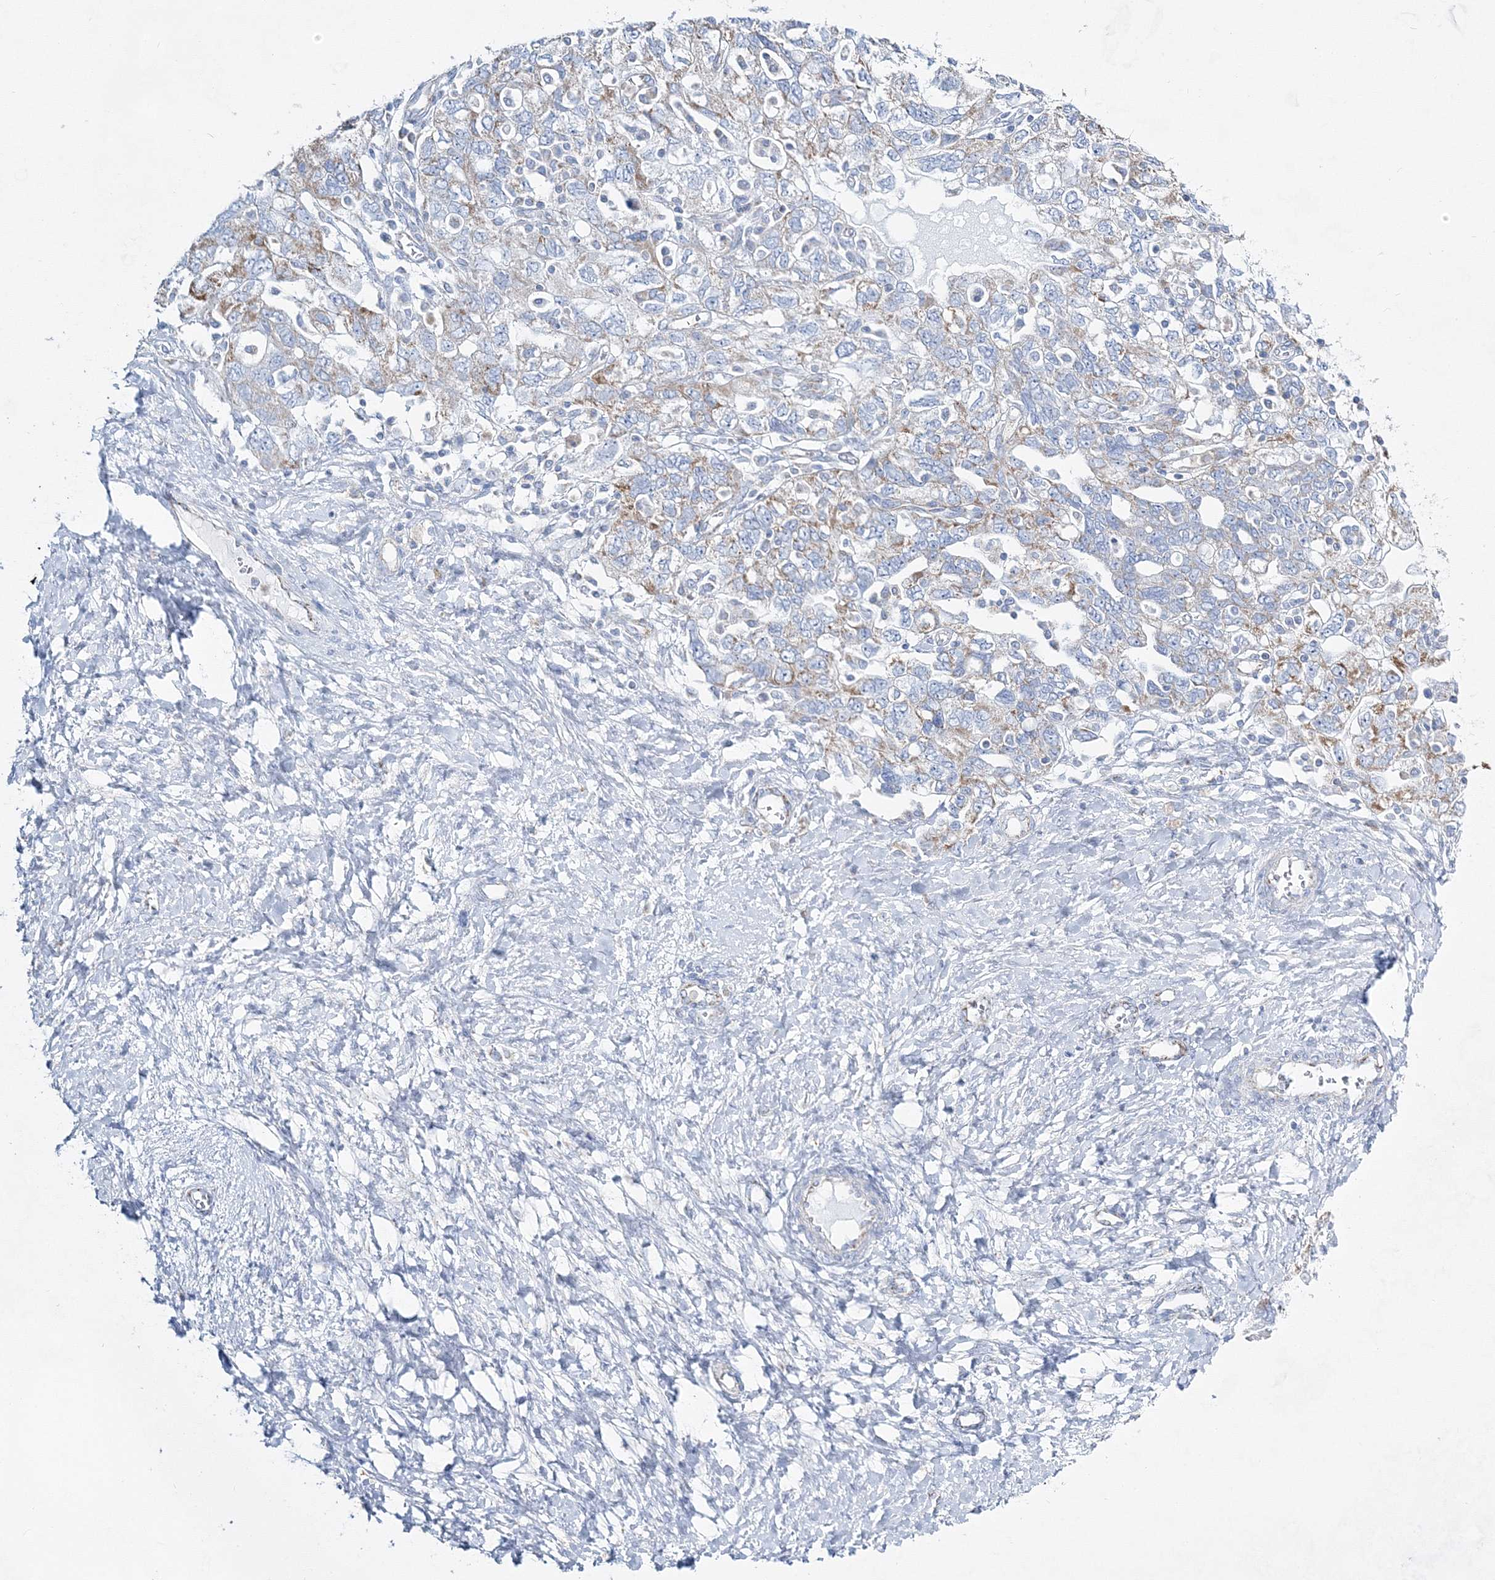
{"staining": {"intensity": "weak", "quantity": "<25%", "location": "cytoplasmic/membranous"}, "tissue": "ovarian cancer", "cell_type": "Tumor cells", "image_type": "cancer", "snomed": [{"axis": "morphology", "description": "Carcinoma, NOS"}, {"axis": "morphology", "description": "Cystadenocarcinoma, serous, NOS"}, {"axis": "topography", "description": "Ovary"}], "caption": "DAB immunohistochemical staining of ovarian cancer shows no significant positivity in tumor cells.", "gene": "HIBCH", "patient": {"sex": "female", "age": 69}}